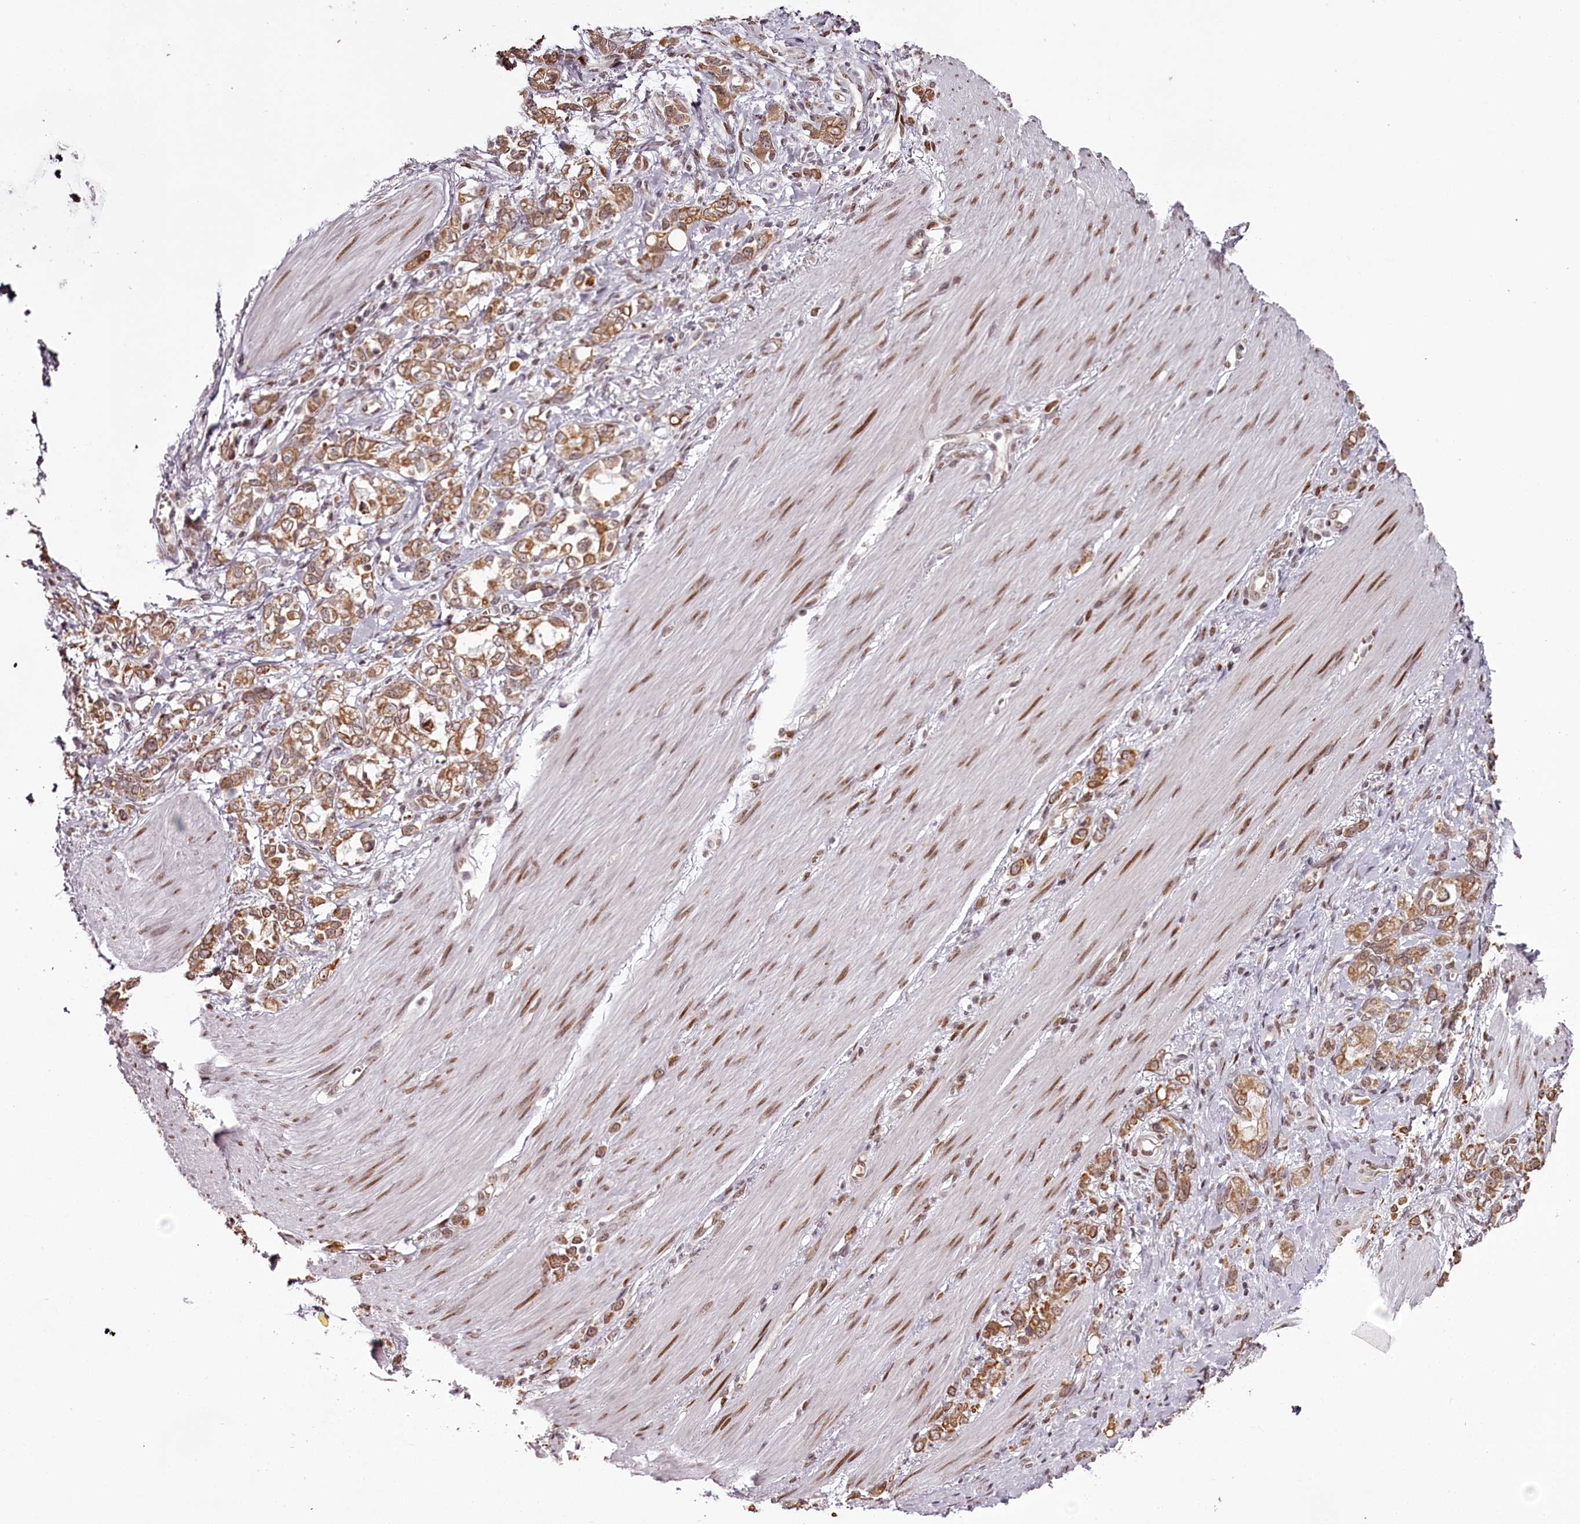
{"staining": {"intensity": "moderate", "quantity": ">75%", "location": "cytoplasmic/membranous"}, "tissue": "stomach cancer", "cell_type": "Tumor cells", "image_type": "cancer", "snomed": [{"axis": "morphology", "description": "Adenocarcinoma, NOS"}, {"axis": "topography", "description": "Stomach"}], "caption": "Immunohistochemistry (IHC) micrograph of neoplastic tissue: human stomach adenocarcinoma stained using IHC reveals medium levels of moderate protein expression localized specifically in the cytoplasmic/membranous of tumor cells, appearing as a cytoplasmic/membranous brown color.", "gene": "THYN1", "patient": {"sex": "female", "age": 76}}